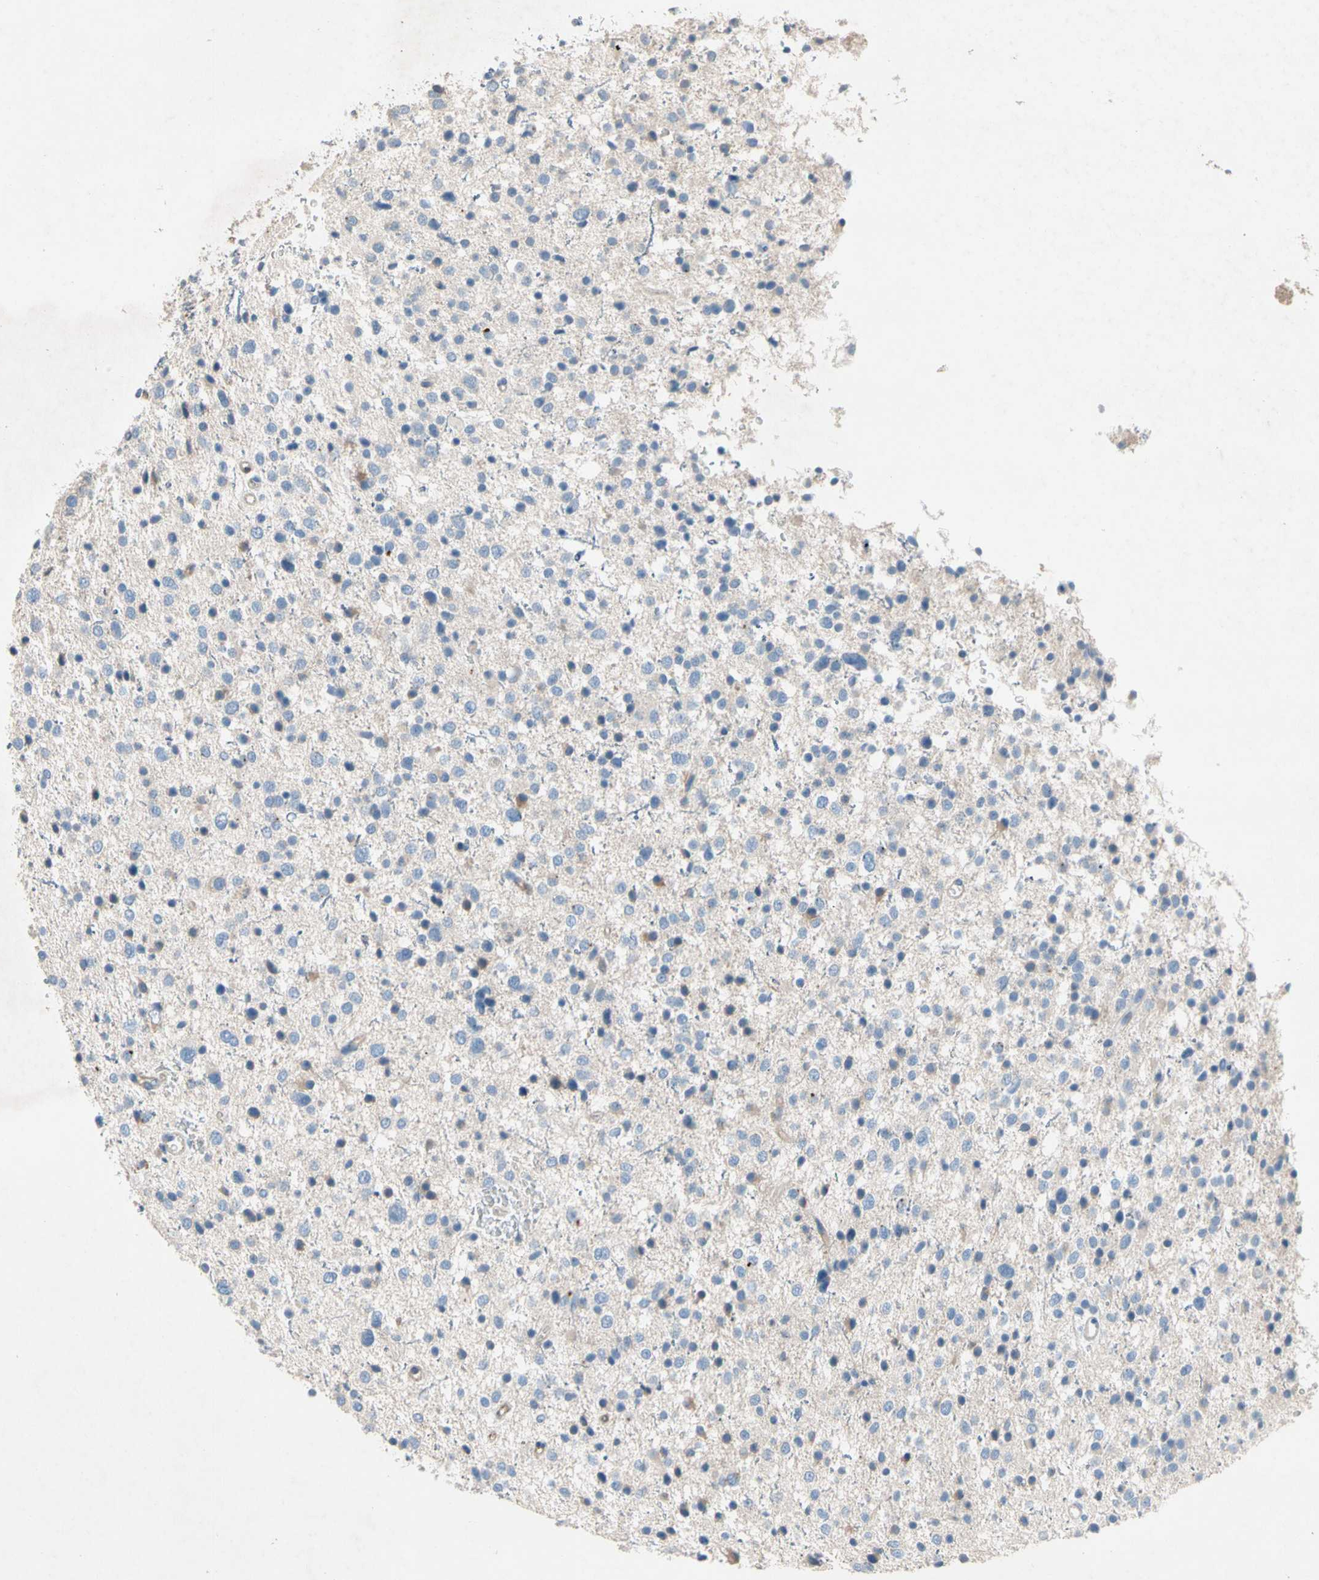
{"staining": {"intensity": "negative", "quantity": "none", "location": "none"}, "tissue": "glioma", "cell_type": "Tumor cells", "image_type": "cancer", "snomed": [{"axis": "morphology", "description": "Glioma, malignant, Low grade"}, {"axis": "topography", "description": "Brain"}], "caption": "Malignant low-grade glioma was stained to show a protein in brown. There is no significant staining in tumor cells.", "gene": "NDFIP2", "patient": {"sex": "female", "age": 37}}